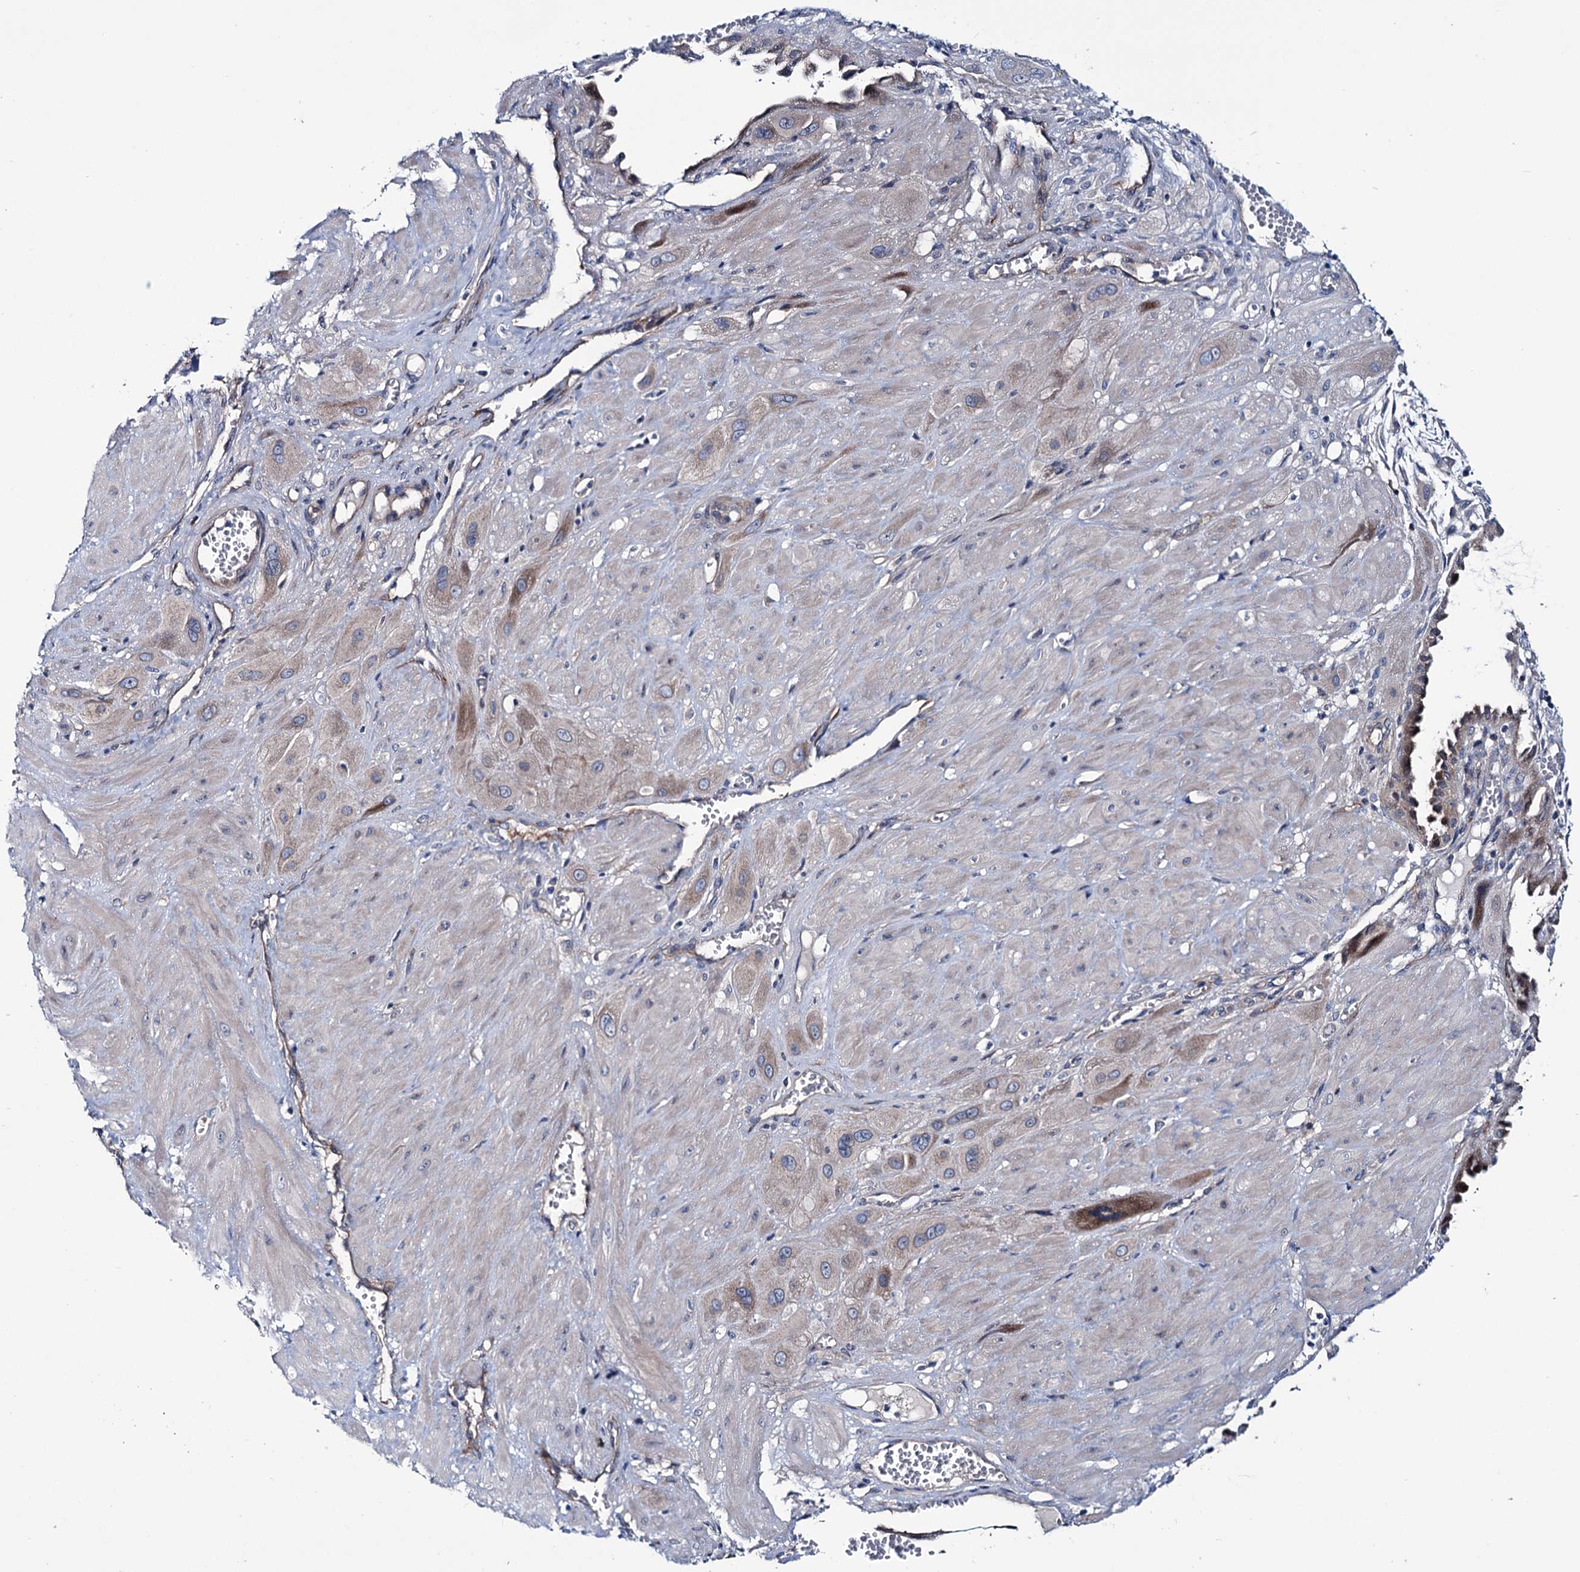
{"staining": {"intensity": "weak", "quantity": "<25%", "location": "cytoplasmic/membranous"}, "tissue": "cervical cancer", "cell_type": "Tumor cells", "image_type": "cancer", "snomed": [{"axis": "morphology", "description": "Squamous cell carcinoma, NOS"}, {"axis": "topography", "description": "Cervix"}], "caption": "An immunohistochemistry micrograph of cervical squamous cell carcinoma is shown. There is no staining in tumor cells of cervical squamous cell carcinoma.", "gene": "EYA4", "patient": {"sex": "female", "age": 34}}